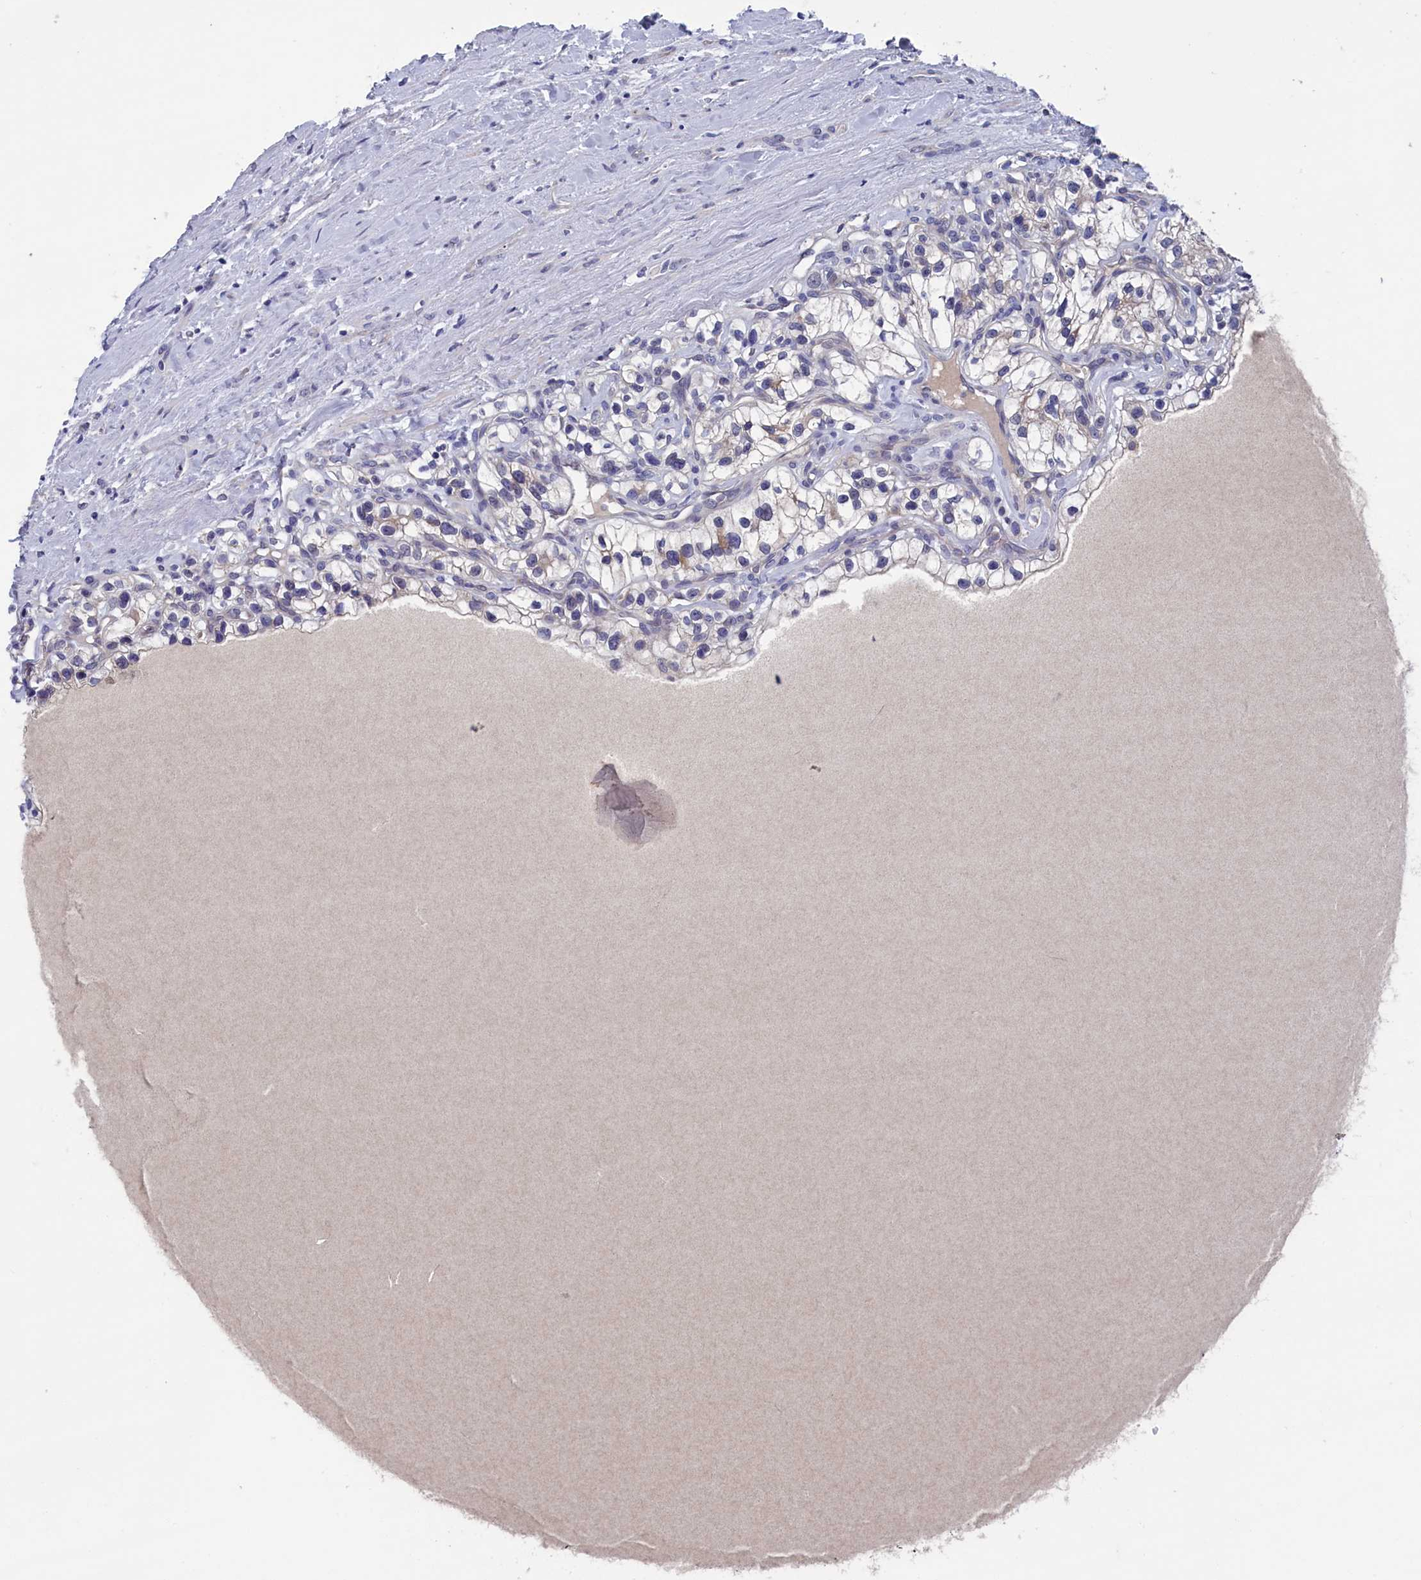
{"staining": {"intensity": "negative", "quantity": "none", "location": "none"}, "tissue": "renal cancer", "cell_type": "Tumor cells", "image_type": "cancer", "snomed": [{"axis": "morphology", "description": "Adenocarcinoma, NOS"}, {"axis": "topography", "description": "Kidney"}], "caption": "Immunohistochemistry photomicrograph of adenocarcinoma (renal) stained for a protein (brown), which exhibits no positivity in tumor cells.", "gene": "SPATA13", "patient": {"sex": "female", "age": 57}}